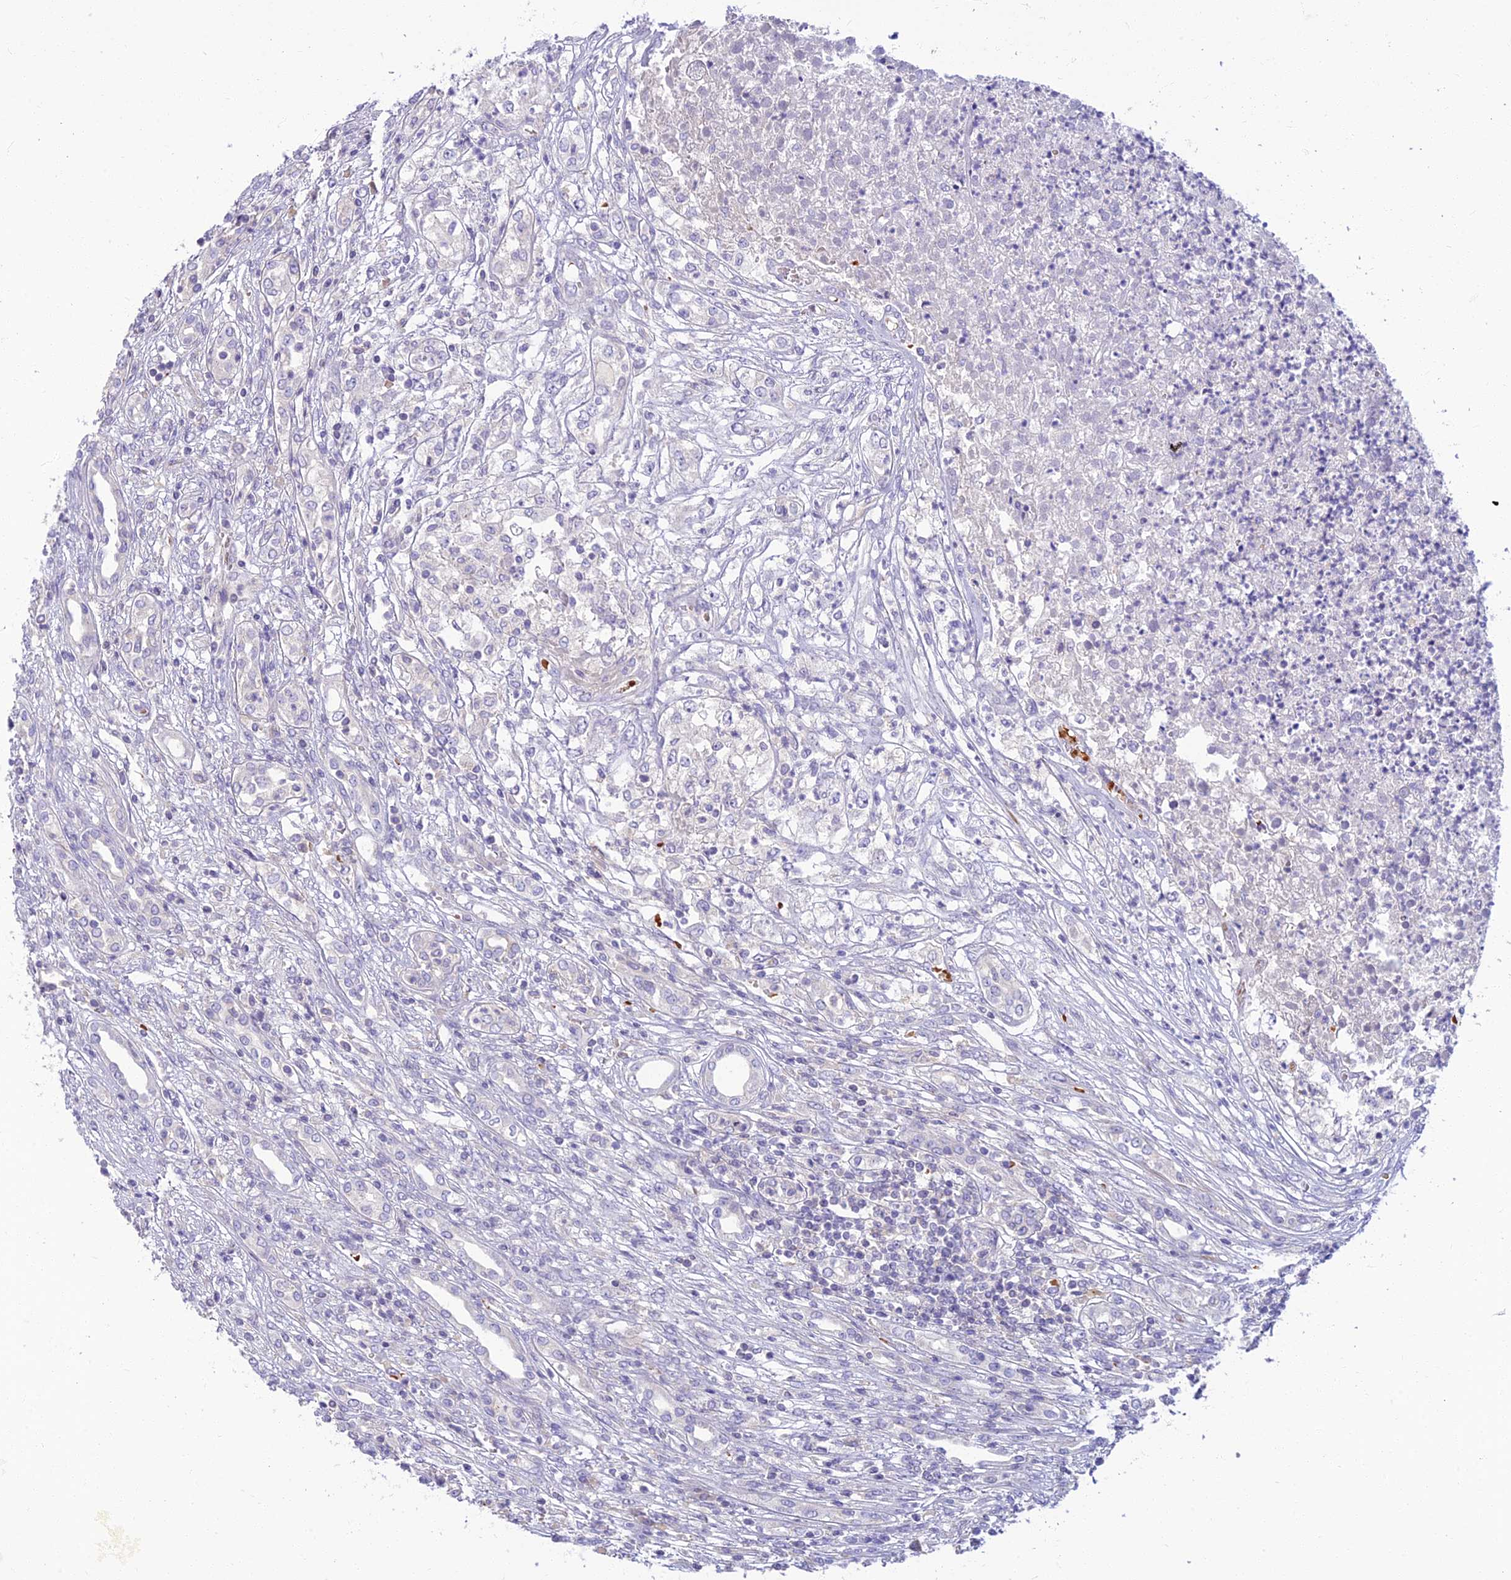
{"staining": {"intensity": "negative", "quantity": "none", "location": "none"}, "tissue": "renal cancer", "cell_type": "Tumor cells", "image_type": "cancer", "snomed": [{"axis": "morphology", "description": "Adenocarcinoma, NOS"}, {"axis": "topography", "description": "Kidney"}], "caption": "IHC image of neoplastic tissue: adenocarcinoma (renal) stained with DAB exhibits no significant protein positivity in tumor cells.", "gene": "CLIP4", "patient": {"sex": "female", "age": 54}}